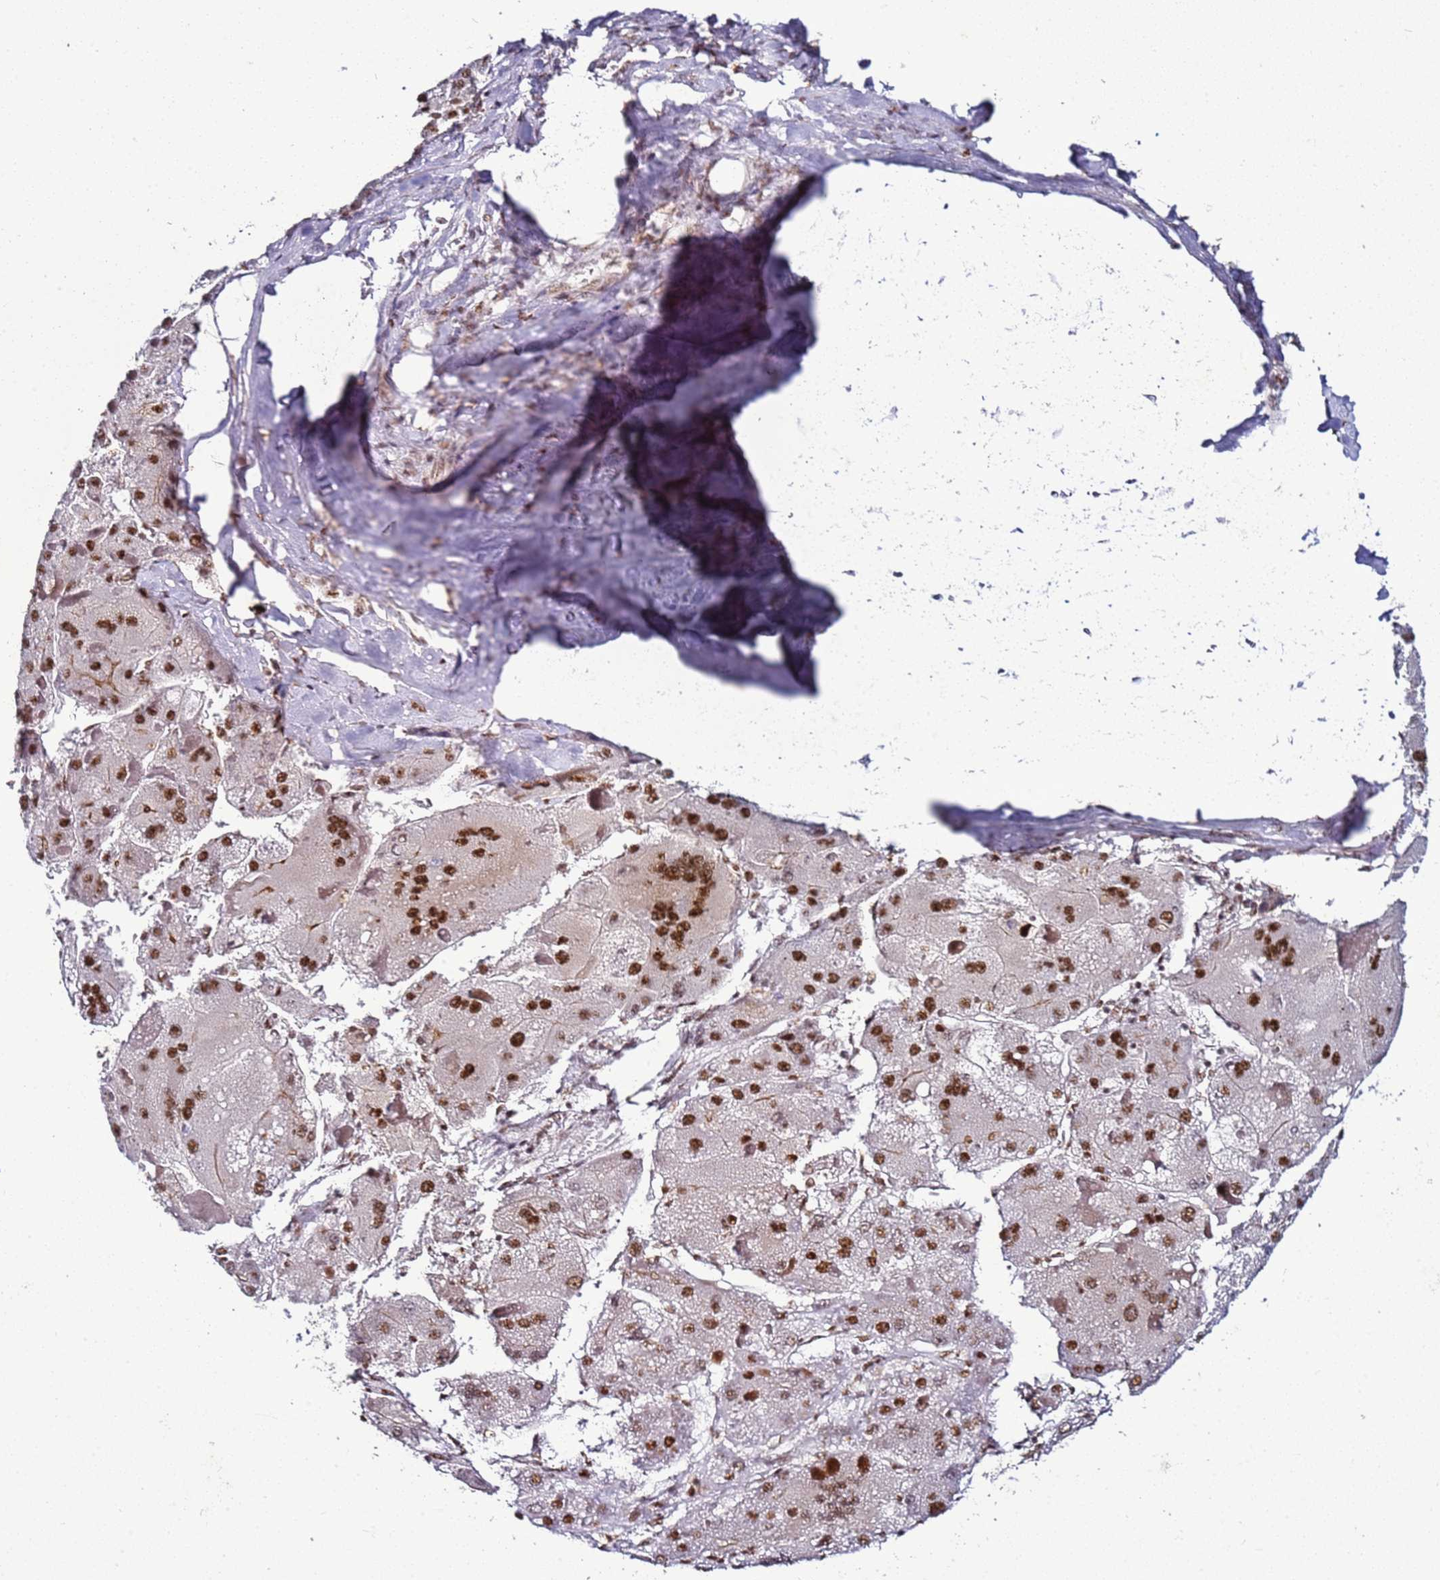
{"staining": {"intensity": "strong", "quantity": ">75%", "location": "nuclear"}, "tissue": "liver cancer", "cell_type": "Tumor cells", "image_type": "cancer", "snomed": [{"axis": "morphology", "description": "Carcinoma, Hepatocellular, NOS"}, {"axis": "topography", "description": "Liver"}], "caption": "IHC of human hepatocellular carcinoma (liver) shows high levels of strong nuclear expression in about >75% of tumor cells.", "gene": "PSMA7", "patient": {"sex": "female", "age": 73}}